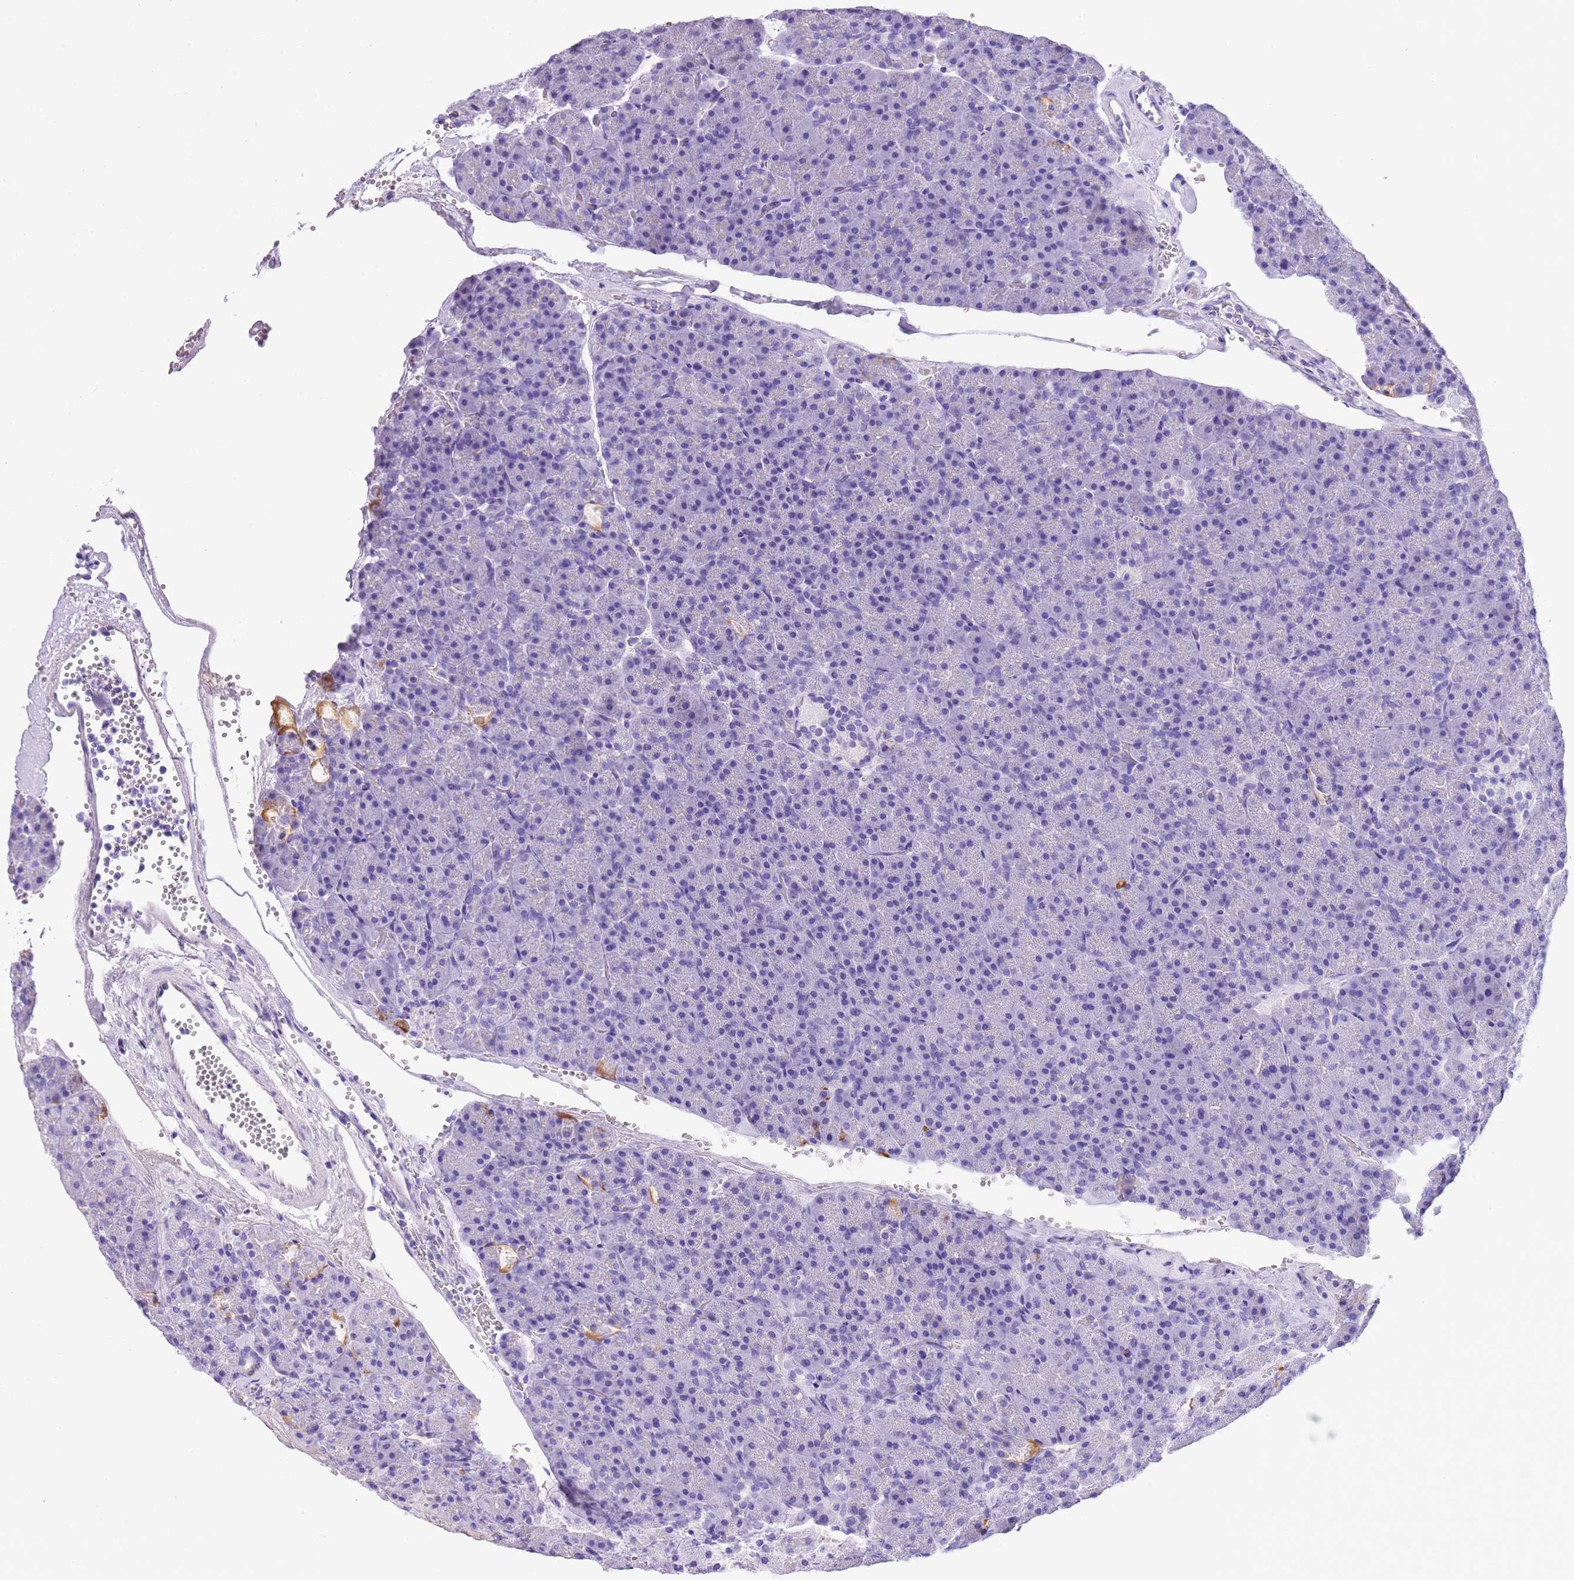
{"staining": {"intensity": "negative", "quantity": "none", "location": "none"}, "tissue": "pancreas", "cell_type": "Exocrine glandular cells", "image_type": "normal", "snomed": [{"axis": "morphology", "description": "Normal tissue, NOS"}, {"axis": "topography", "description": "Pancreas"}], "caption": "Immunohistochemistry photomicrograph of unremarkable pancreas: human pancreas stained with DAB exhibits no significant protein expression in exocrine glandular cells. (DAB (3,3'-diaminobenzidine) IHC, high magnification).", "gene": "TBC1D10B", "patient": {"sex": "male", "age": 36}}